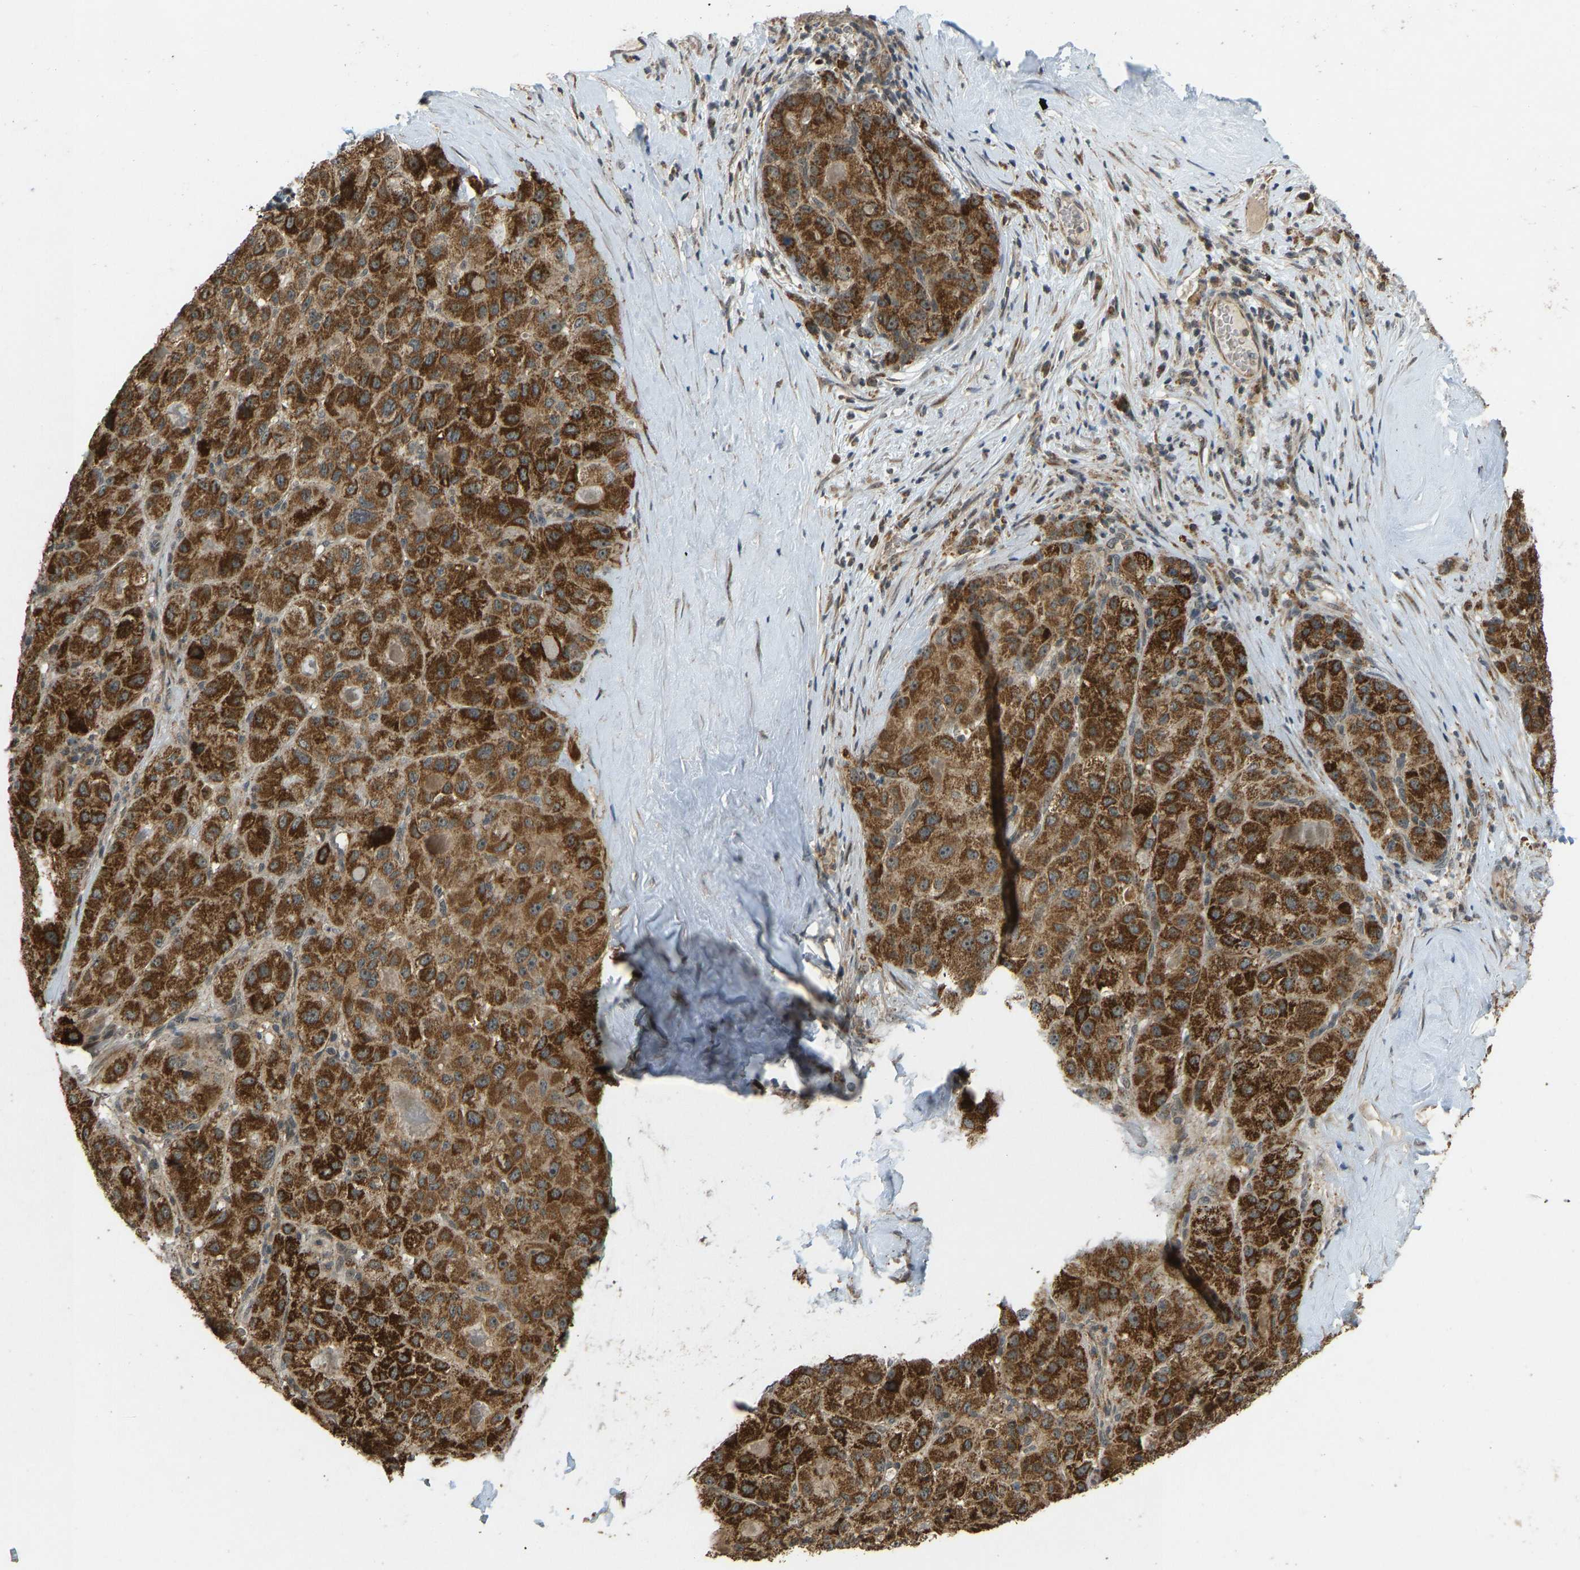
{"staining": {"intensity": "strong", "quantity": ">75%", "location": "cytoplasmic/membranous"}, "tissue": "liver cancer", "cell_type": "Tumor cells", "image_type": "cancer", "snomed": [{"axis": "morphology", "description": "Carcinoma, Hepatocellular, NOS"}, {"axis": "topography", "description": "Liver"}], "caption": "This image shows liver cancer (hepatocellular carcinoma) stained with IHC to label a protein in brown. The cytoplasmic/membranous of tumor cells show strong positivity for the protein. Nuclei are counter-stained blue.", "gene": "ACADS", "patient": {"sex": "male", "age": 80}}